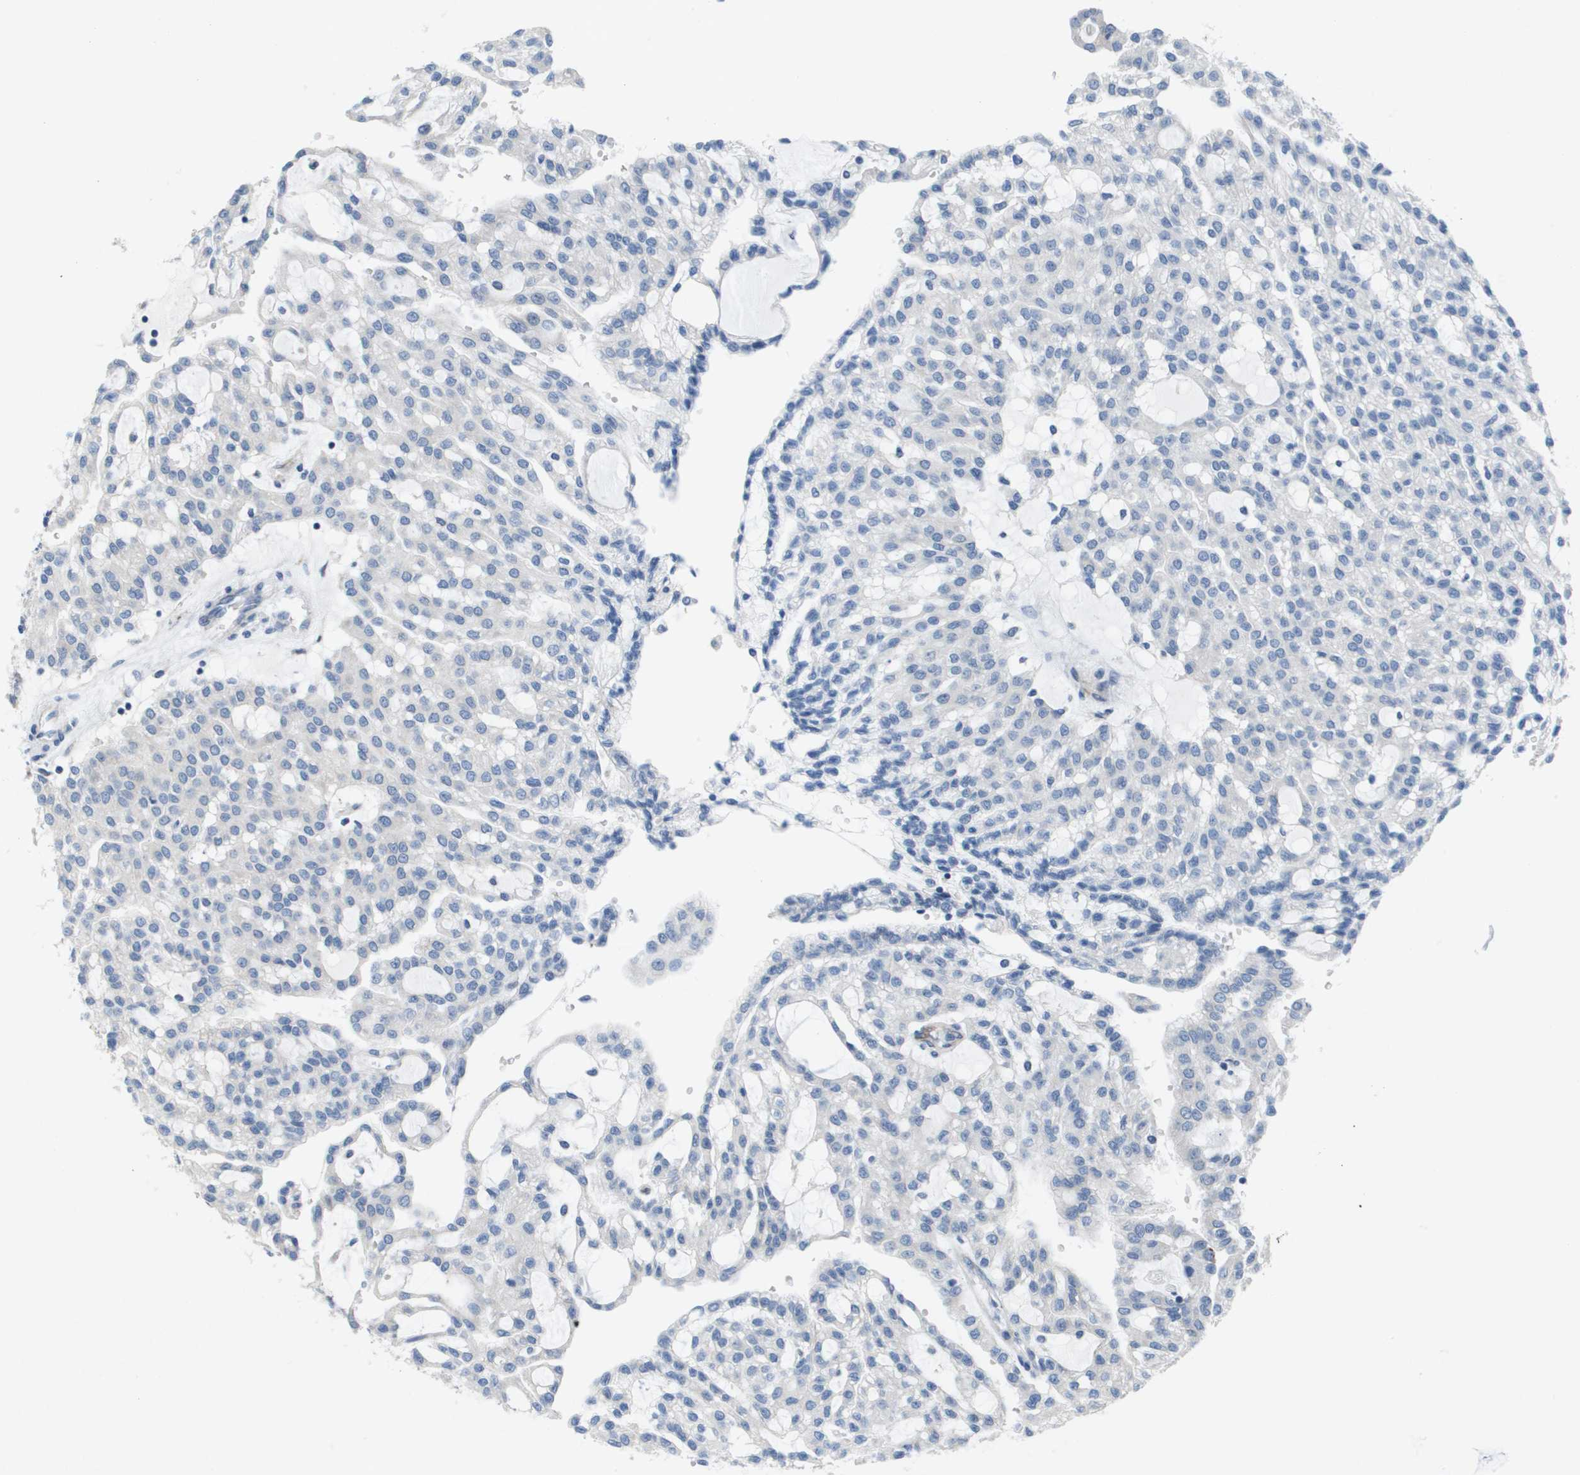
{"staining": {"intensity": "negative", "quantity": "none", "location": "none"}, "tissue": "renal cancer", "cell_type": "Tumor cells", "image_type": "cancer", "snomed": [{"axis": "morphology", "description": "Adenocarcinoma, NOS"}, {"axis": "topography", "description": "Kidney"}], "caption": "The photomicrograph exhibits no staining of tumor cells in renal cancer (adenocarcinoma). (DAB immunohistochemistry (IHC) visualized using brightfield microscopy, high magnification).", "gene": "CD3G", "patient": {"sex": "male", "age": 63}}